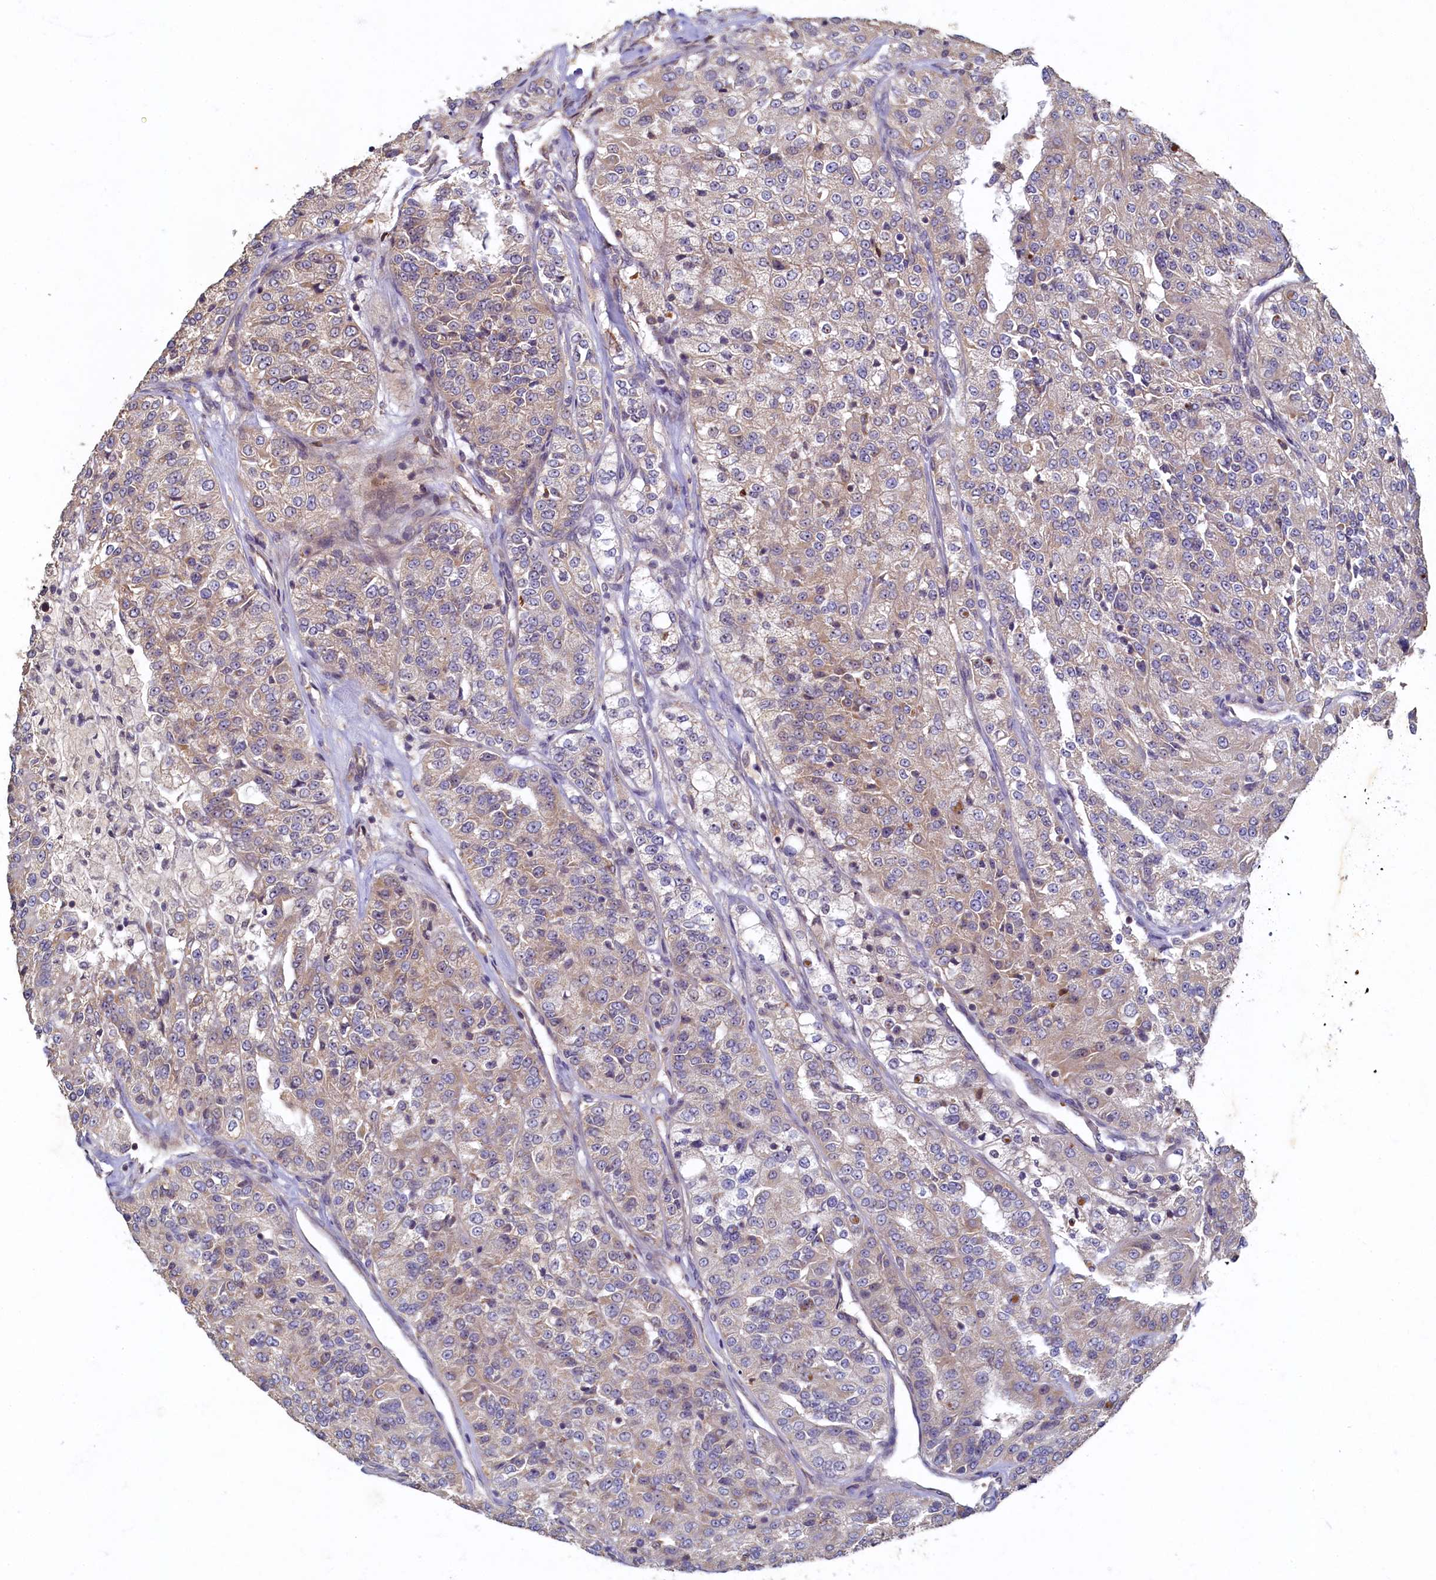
{"staining": {"intensity": "weak", "quantity": "25%-75%", "location": "cytoplasmic/membranous"}, "tissue": "renal cancer", "cell_type": "Tumor cells", "image_type": "cancer", "snomed": [{"axis": "morphology", "description": "Adenocarcinoma, NOS"}, {"axis": "topography", "description": "Kidney"}], "caption": "Human renal adenocarcinoma stained for a protein (brown) reveals weak cytoplasmic/membranous positive expression in about 25%-75% of tumor cells.", "gene": "CEP20", "patient": {"sex": "female", "age": 63}}